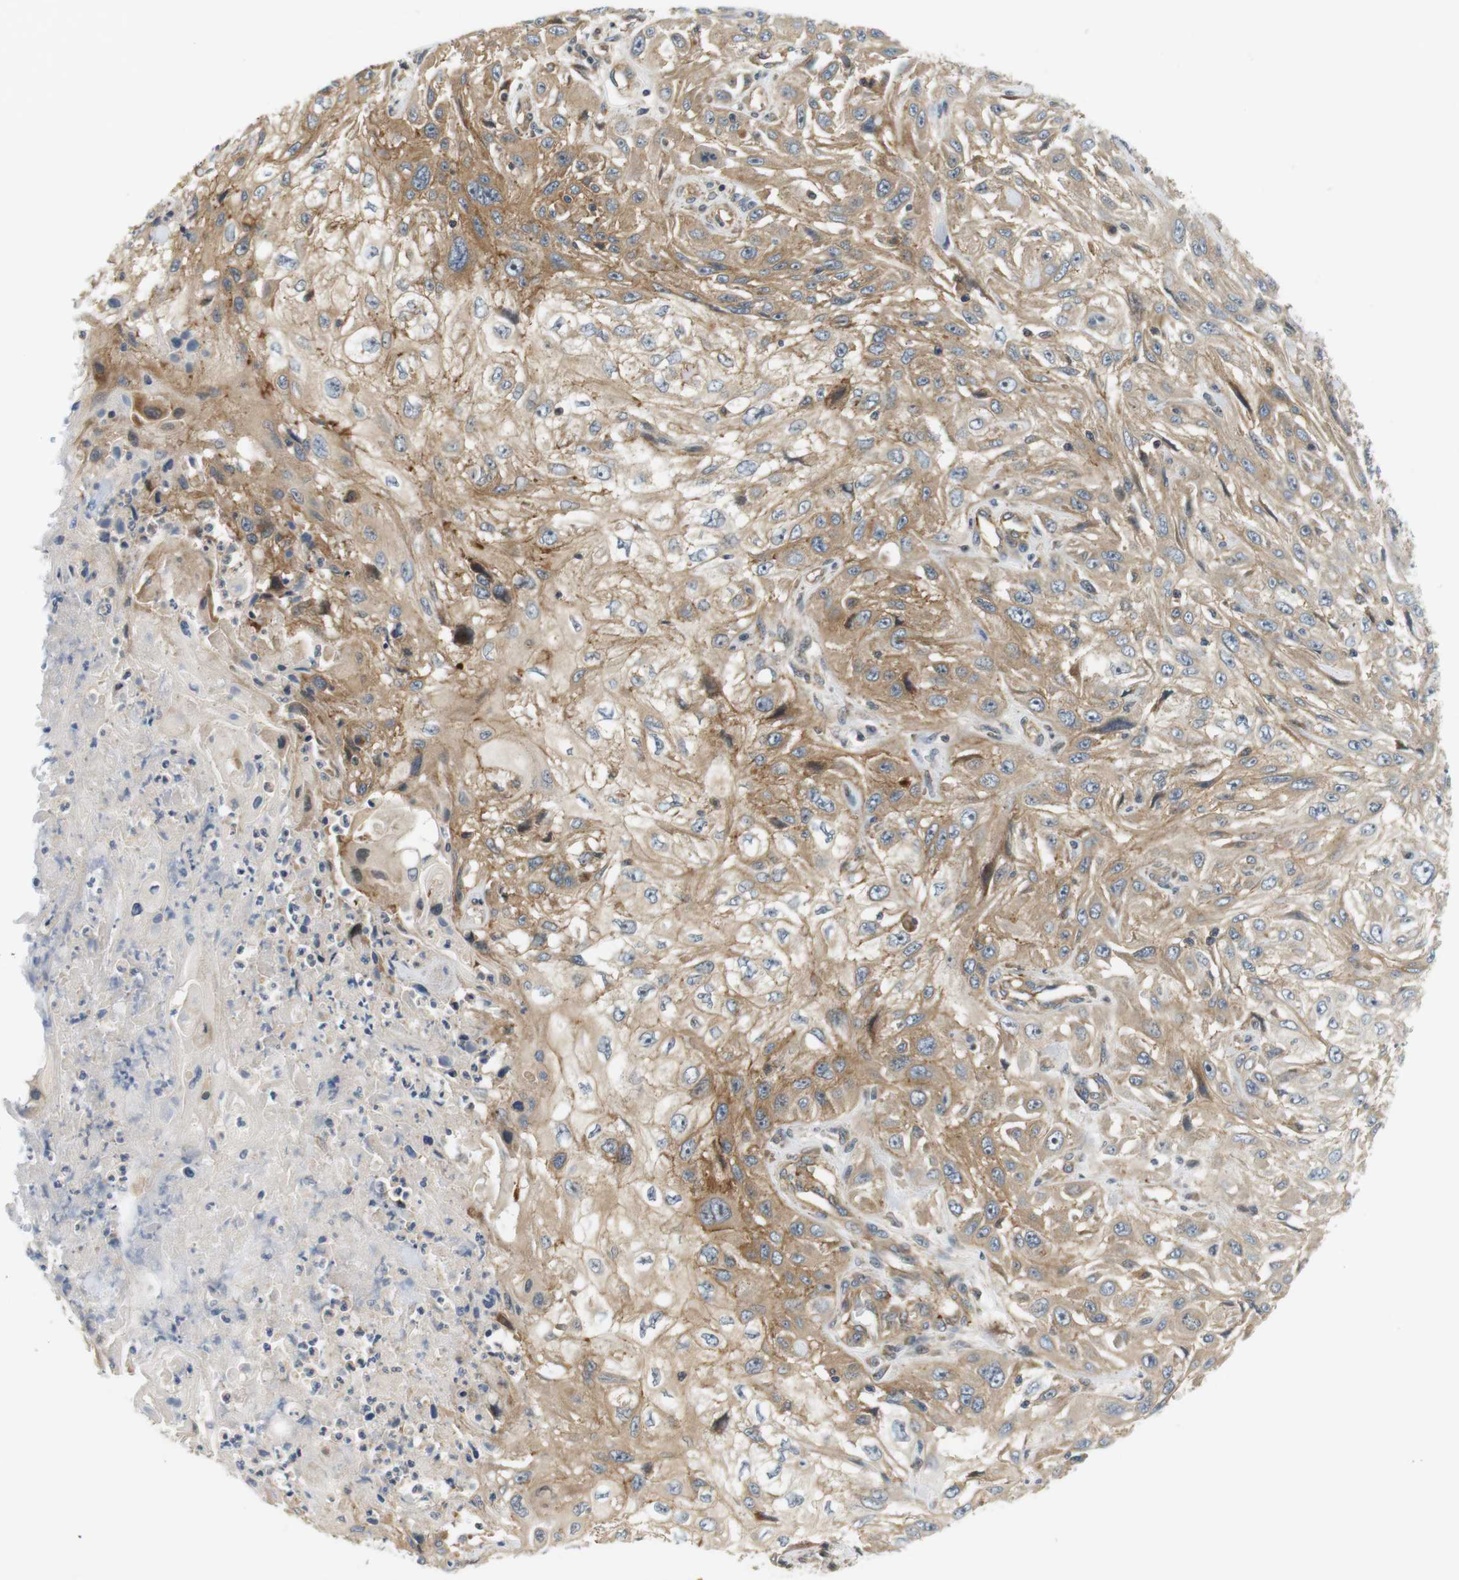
{"staining": {"intensity": "weak", "quantity": ">75%", "location": "cytoplasmic/membranous"}, "tissue": "skin cancer", "cell_type": "Tumor cells", "image_type": "cancer", "snomed": [{"axis": "morphology", "description": "Squamous cell carcinoma, NOS"}, {"axis": "topography", "description": "Skin"}], "caption": "Brown immunohistochemical staining in squamous cell carcinoma (skin) demonstrates weak cytoplasmic/membranous expression in about >75% of tumor cells. Ihc stains the protein in brown and the nuclei are stained blue.", "gene": "SH3GLB1", "patient": {"sex": "male", "age": 75}}